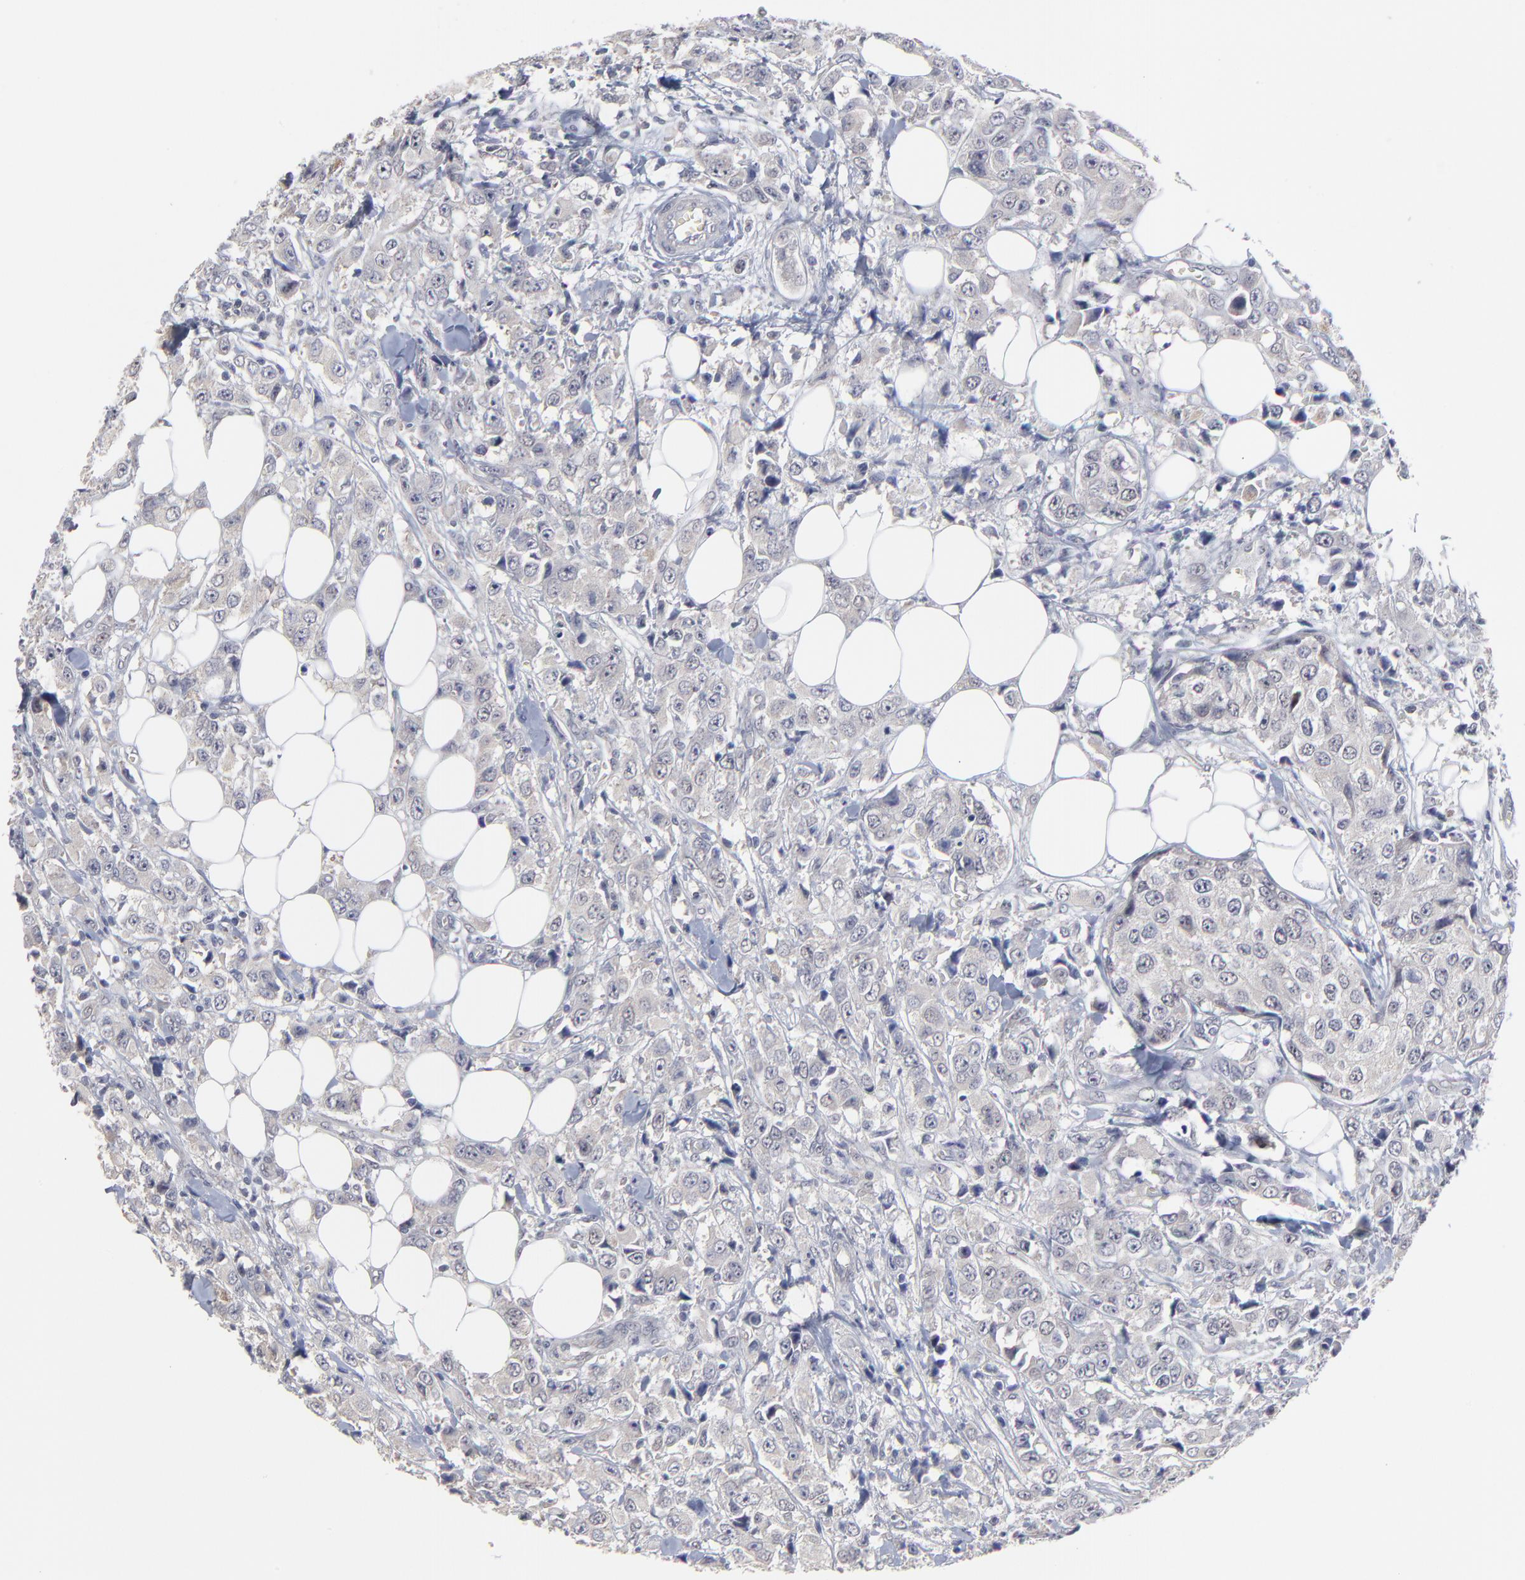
{"staining": {"intensity": "negative", "quantity": "none", "location": "none"}, "tissue": "breast cancer", "cell_type": "Tumor cells", "image_type": "cancer", "snomed": [{"axis": "morphology", "description": "Duct carcinoma"}, {"axis": "topography", "description": "Breast"}], "caption": "Breast cancer stained for a protein using immunohistochemistry demonstrates no expression tumor cells.", "gene": "MAGEA10", "patient": {"sex": "female", "age": 58}}